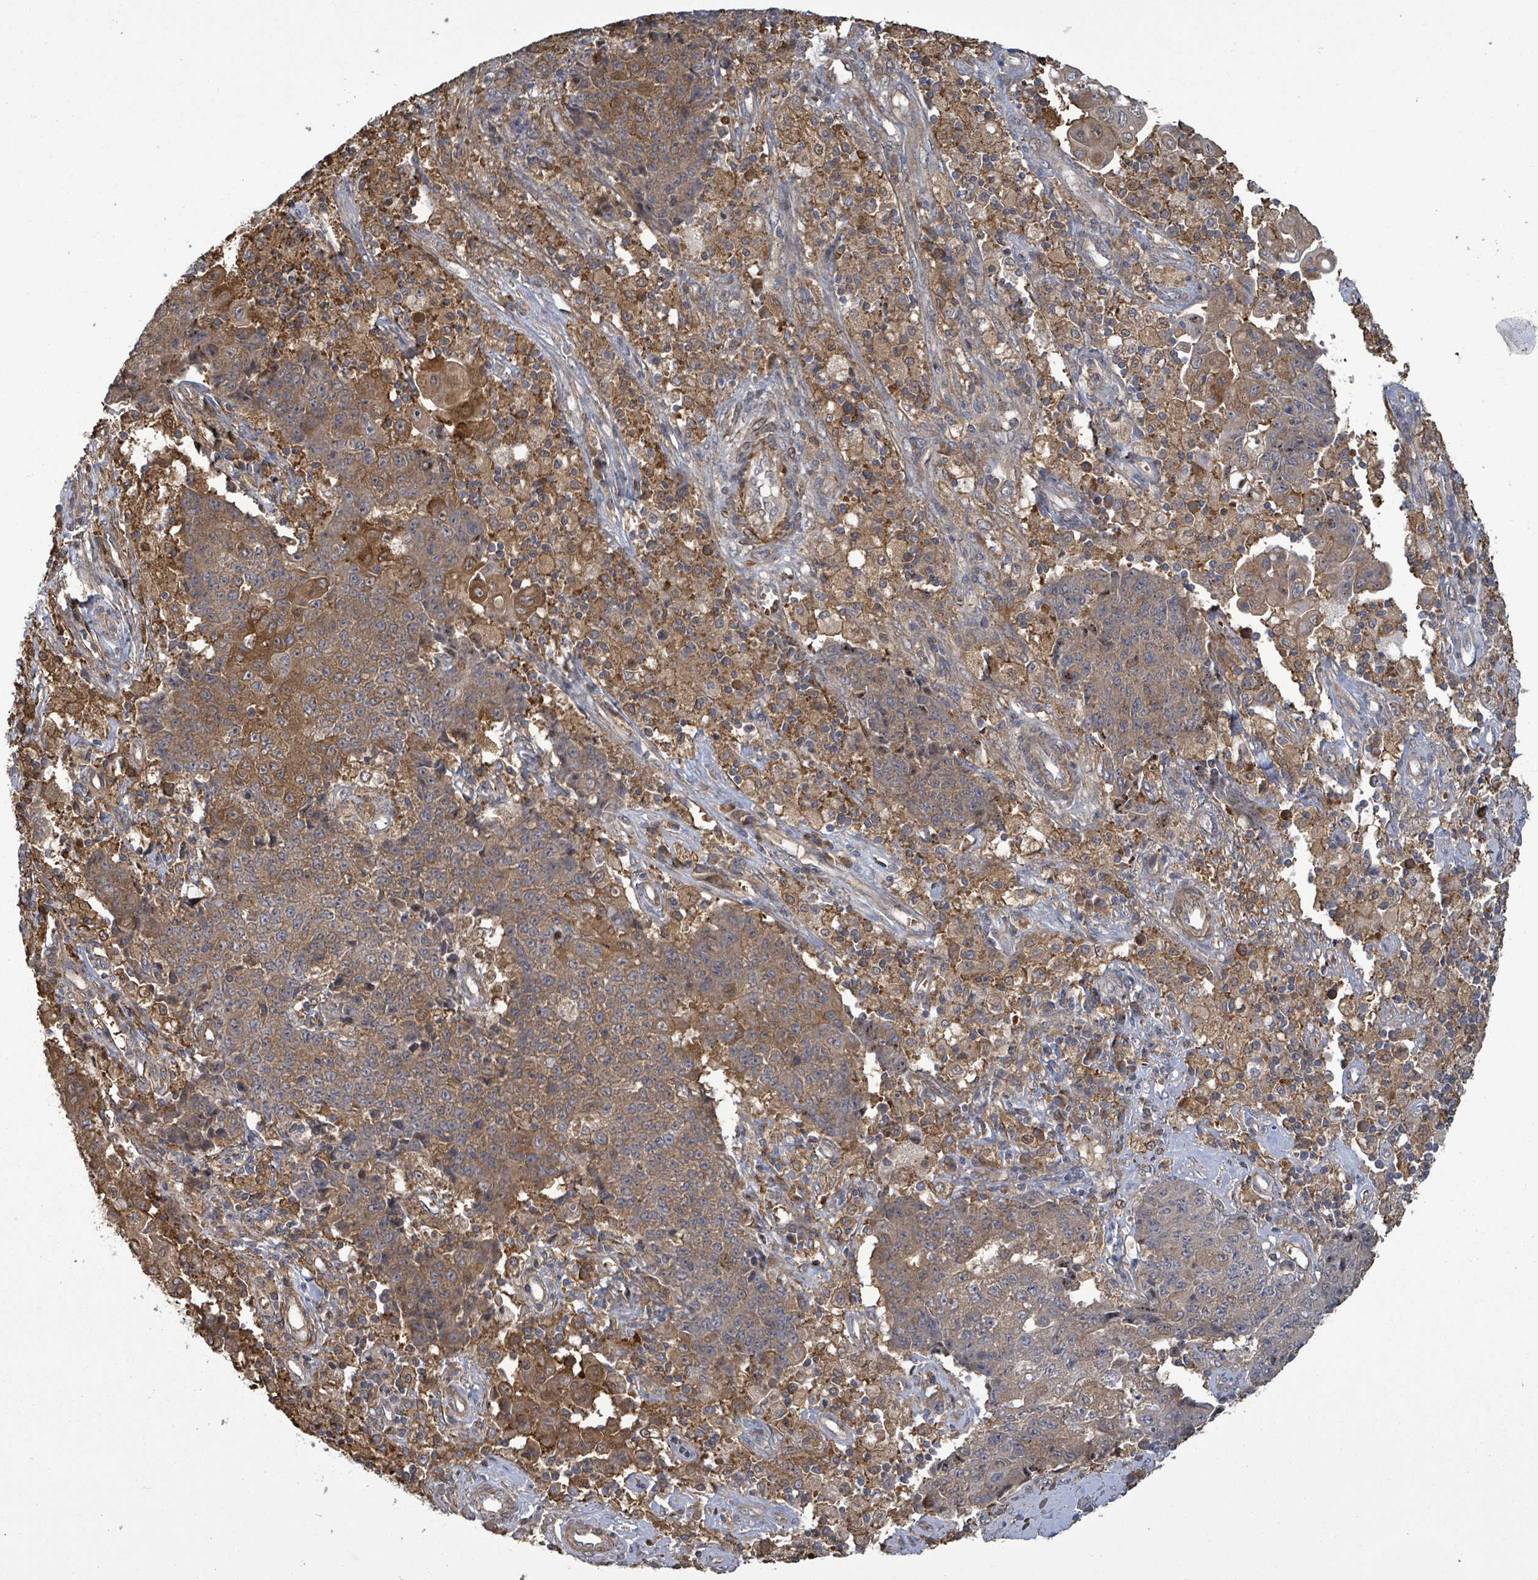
{"staining": {"intensity": "moderate", "quantity": "25%-75%", "location": "cytoplasmic/membranous"}, "tissue": "ovarian cancer", "cell_type": "Tumor cells", "image_type": "cancer", "snomed": [{"axis": "morphology", "description": "Carcinoma, endometroid"}, {"axis": "topography", "description": "Ovary"}], "caption": "IHC image of human endometroid carcinoma (ovarian) stained for a protein (brown), which reveals medium levels of moderate cytoplasmic/membranous expression in about 25%-75% of tumor cells.", "gene": "MAP3K6", "patient": {"sex": "female", "age": 42}}